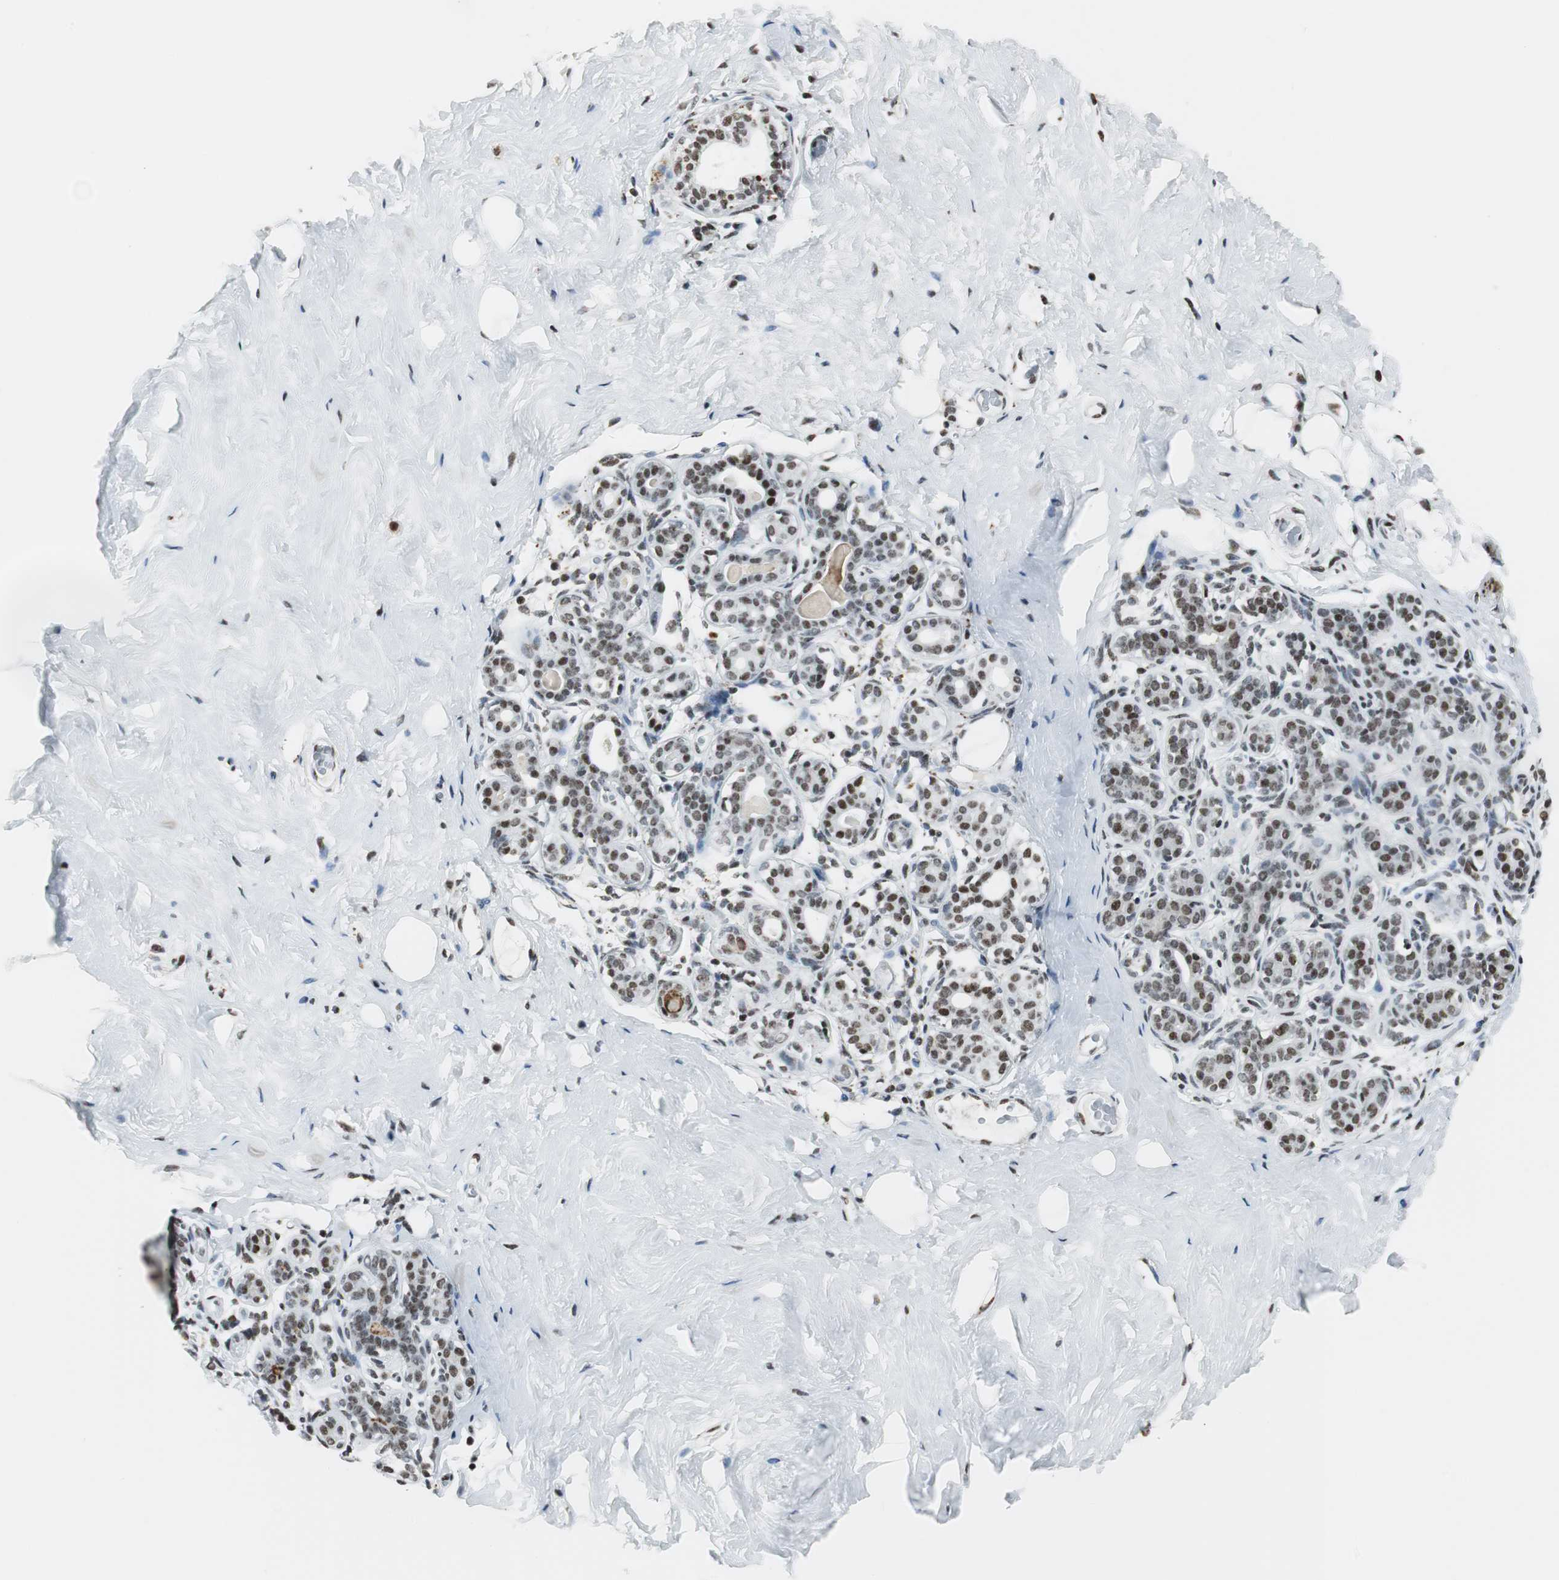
{"staining": {"intensity": "moderate", "quantity": "25%-75%", "location": "nuclear"}, "tissue": "breast", "cell_type": "Adipocytes", "image_type": "normal", "snomed": [{"axis": "morphology", "description": "Normal tissue, NOS"}, {"axis": "topography", "description": "Breast"}], "caption": "The immunohistochemical stain labels moderate nuclear staining in adipocytes of unremarkable breast. Nuclei are stained in blue.", "gene": "RBBP4", "patient": {"sex": "female", "age": 75}}